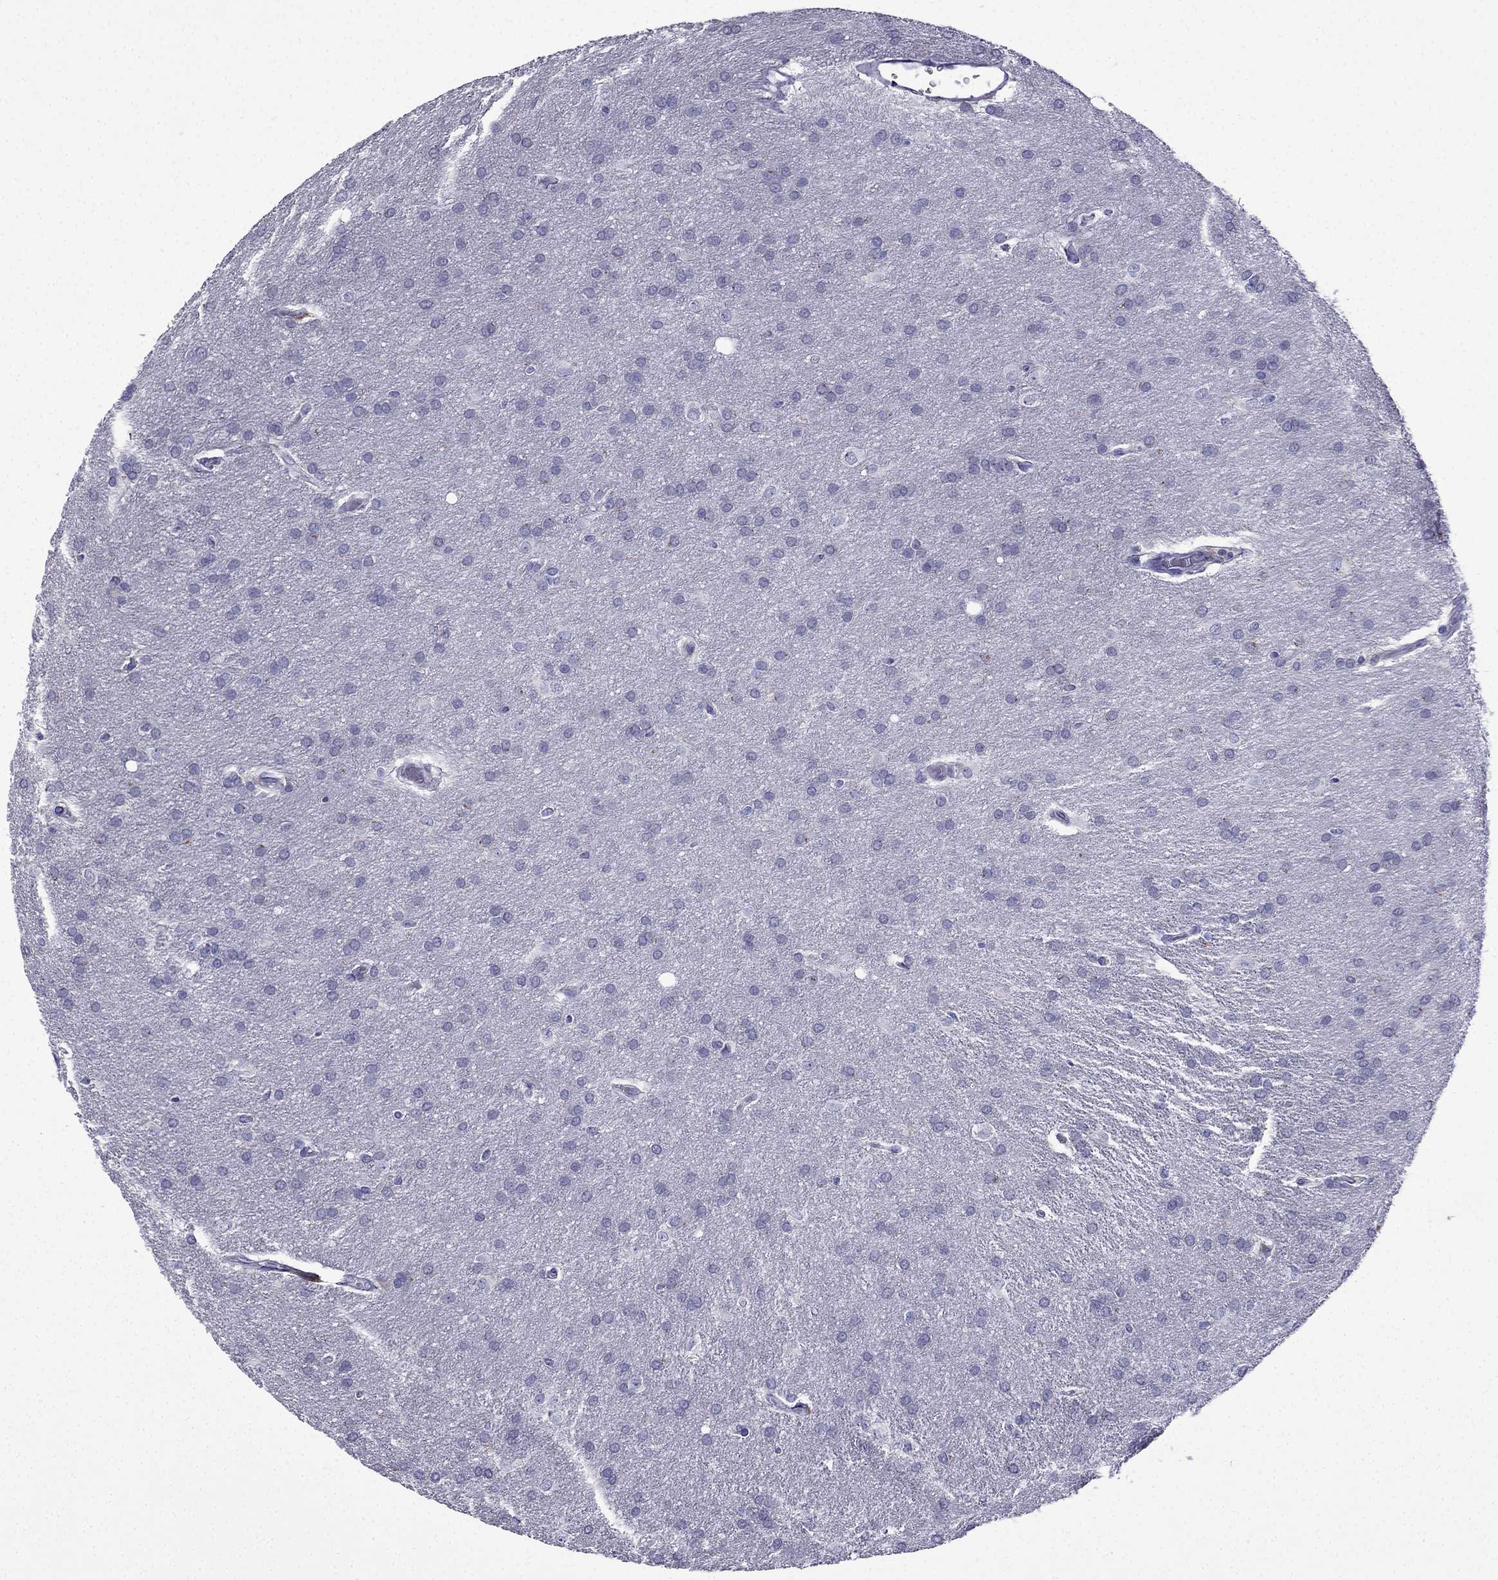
{"staining": {"intensity": "negative", "quantity": "none", "location": "none"}, "tissue": "glioma", "cell_type": "Tumor cells", "image_type": "cancer", "snomed": [{"axis": "morphology", "description": "Glioma, malignant, Low grade"}, {"axis": "topography", "description": "Brain"}], "caption": "This is an immunohistochemistry (IHC) histopathology image of low-grade glioma (malignant). There is no positivity in tumor cells.", "gene": "TSSK4", "patient": {"sex": "female", "age": 32}}